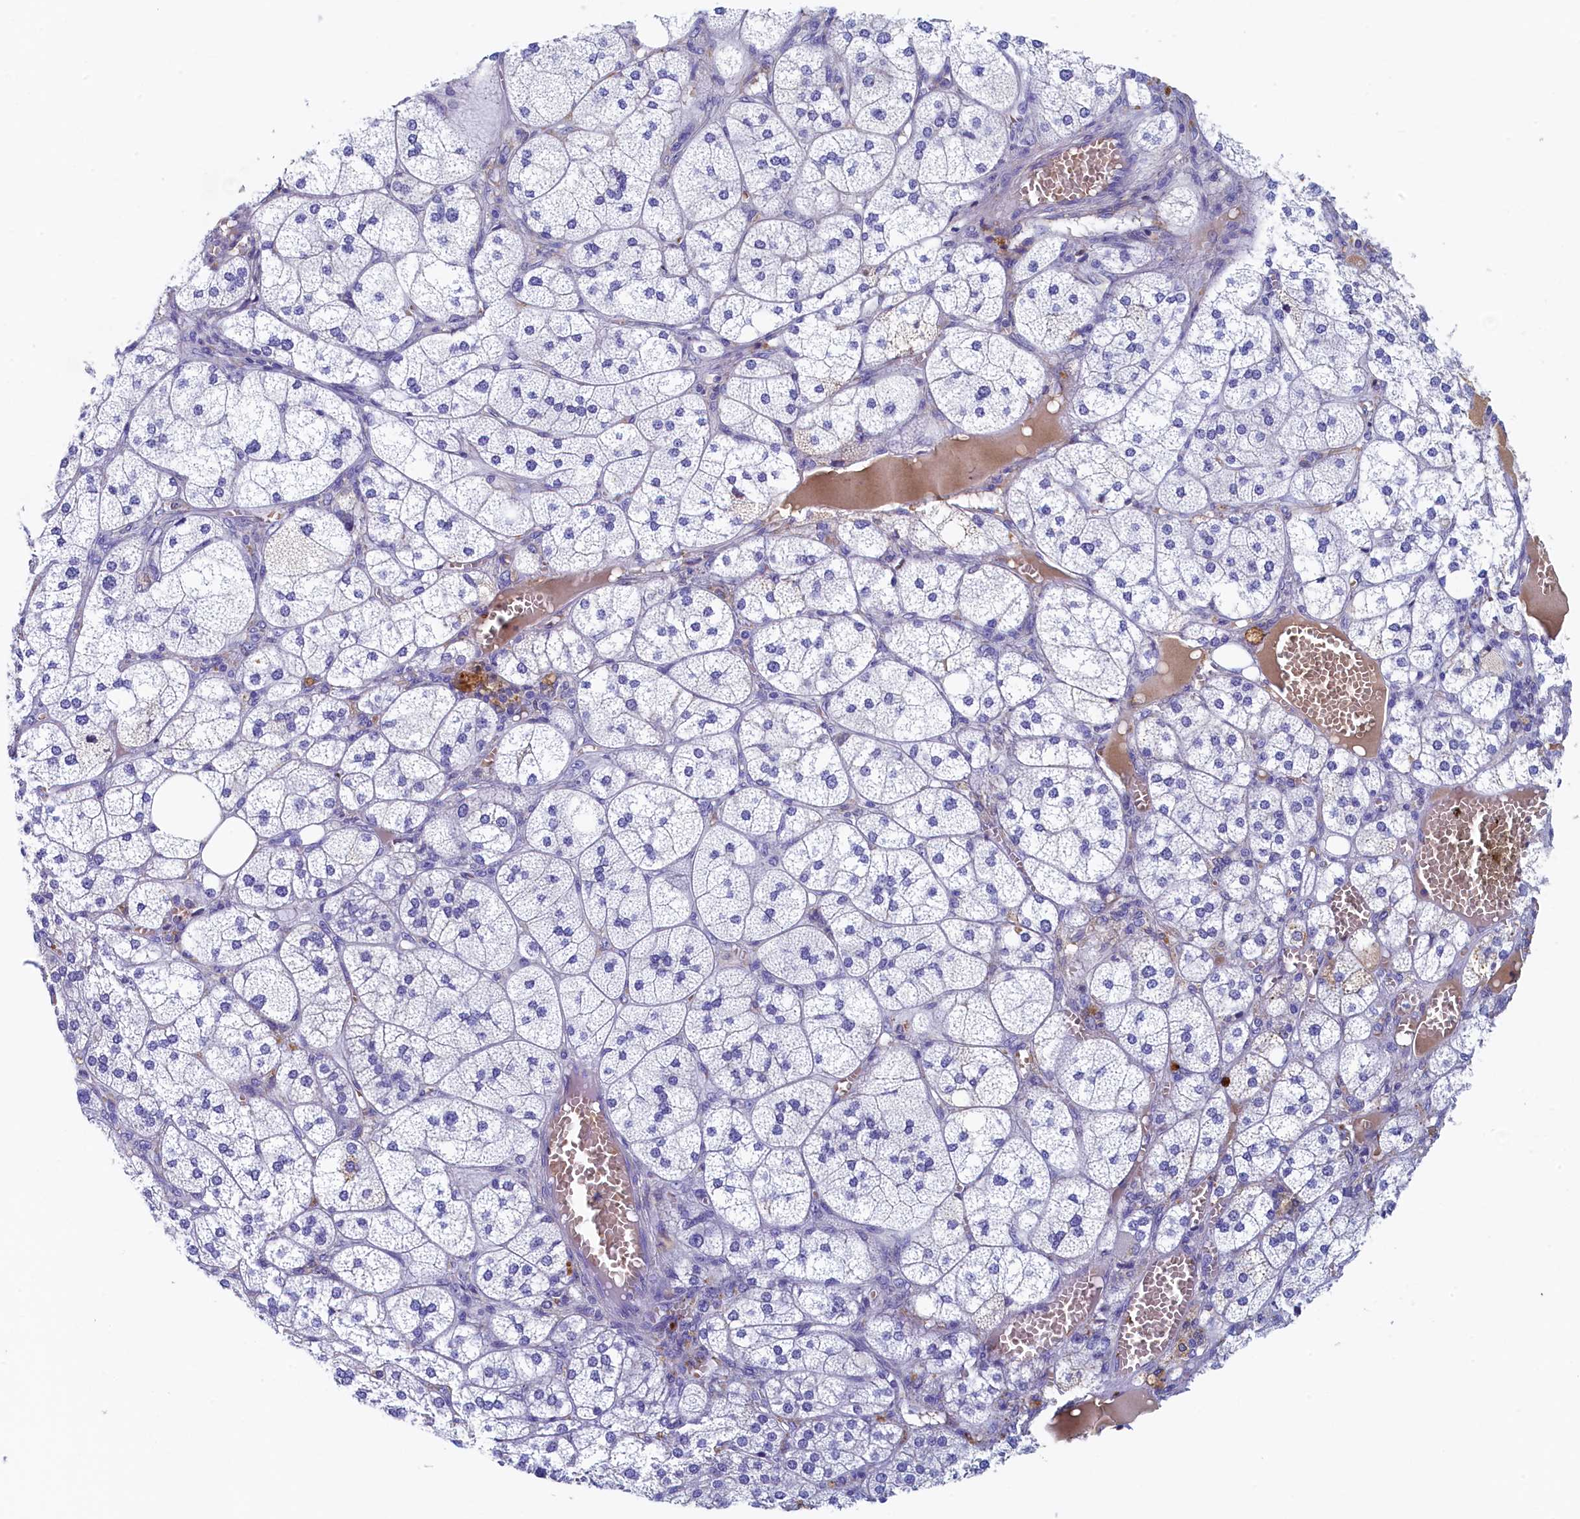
{"staining": {"intensity": "negative", "quantity": "none", "location": "none"}, "tissue": "adrenal gland", "cell_type": "Glandular cells", "image_type": "normal", "snomed": [{"axis": "morphology", "description": "Normal tissue, NOS"}, {"axis": "topography", "description": "Adrenal gland"}], "caption": "This is an immunohistochemistry histopathology image of unremarkable human adrenal gland. There is no staining in glandular cells.", "gene": "GUCA1C", "patient": {"sex": "female", "age": 61}}